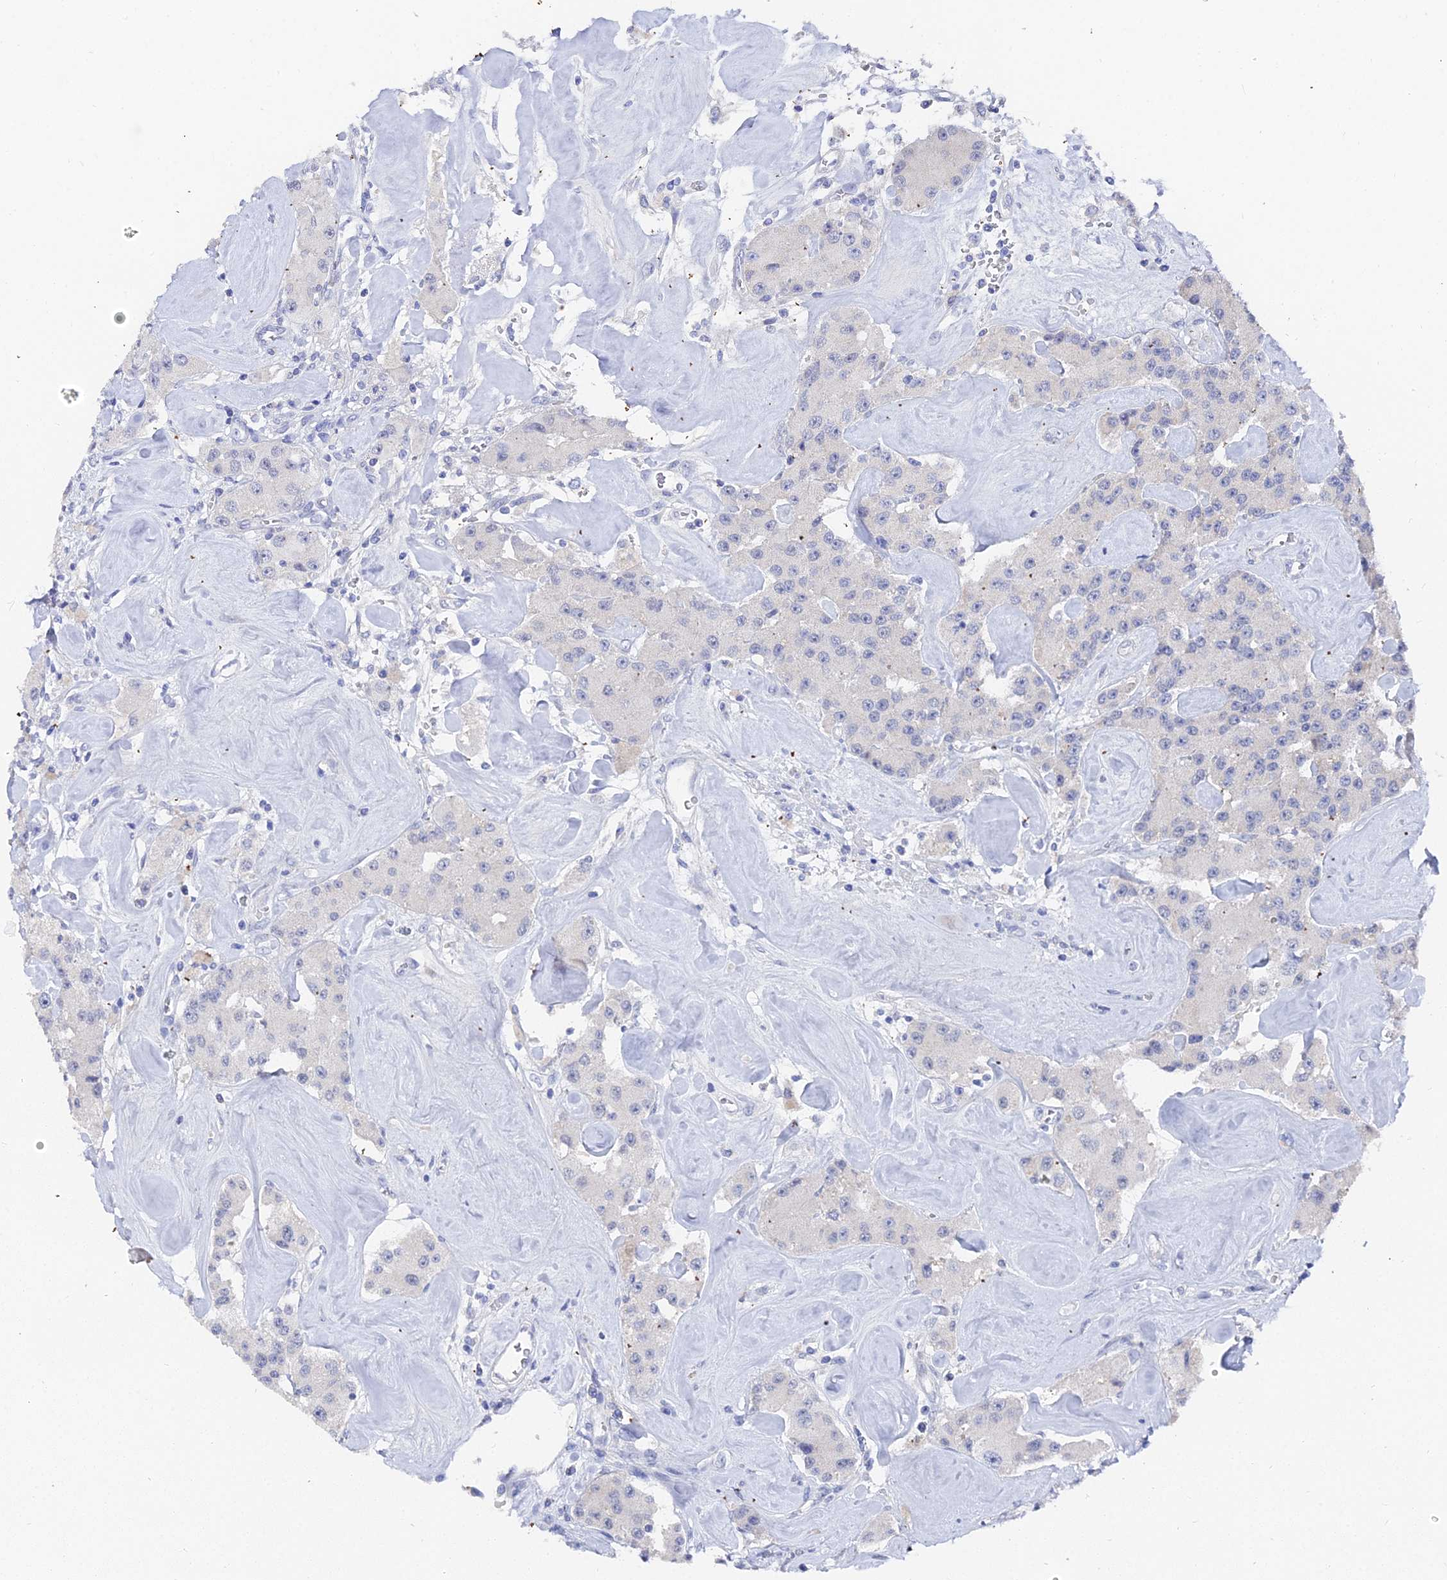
{"staining": {"intensity": "negative", "quantity": "none", "location": "none"}, "tissue": "carcinoid", "cell_type": "Tumor cells", "image_type": "cancer", "snomed": [{"axis": "morphology", "description": "Carcinoid, malignant, NOS"}, {"axis": "topography", "description": "Pancreas"}], "caption": "Immunohistochemistry of carcinoid (malignant) exhibits no staining in tumor cells. Nuclei are stained in blue.", "gene": "KRT17", "patient": {"sex": "male", "age": 41}}